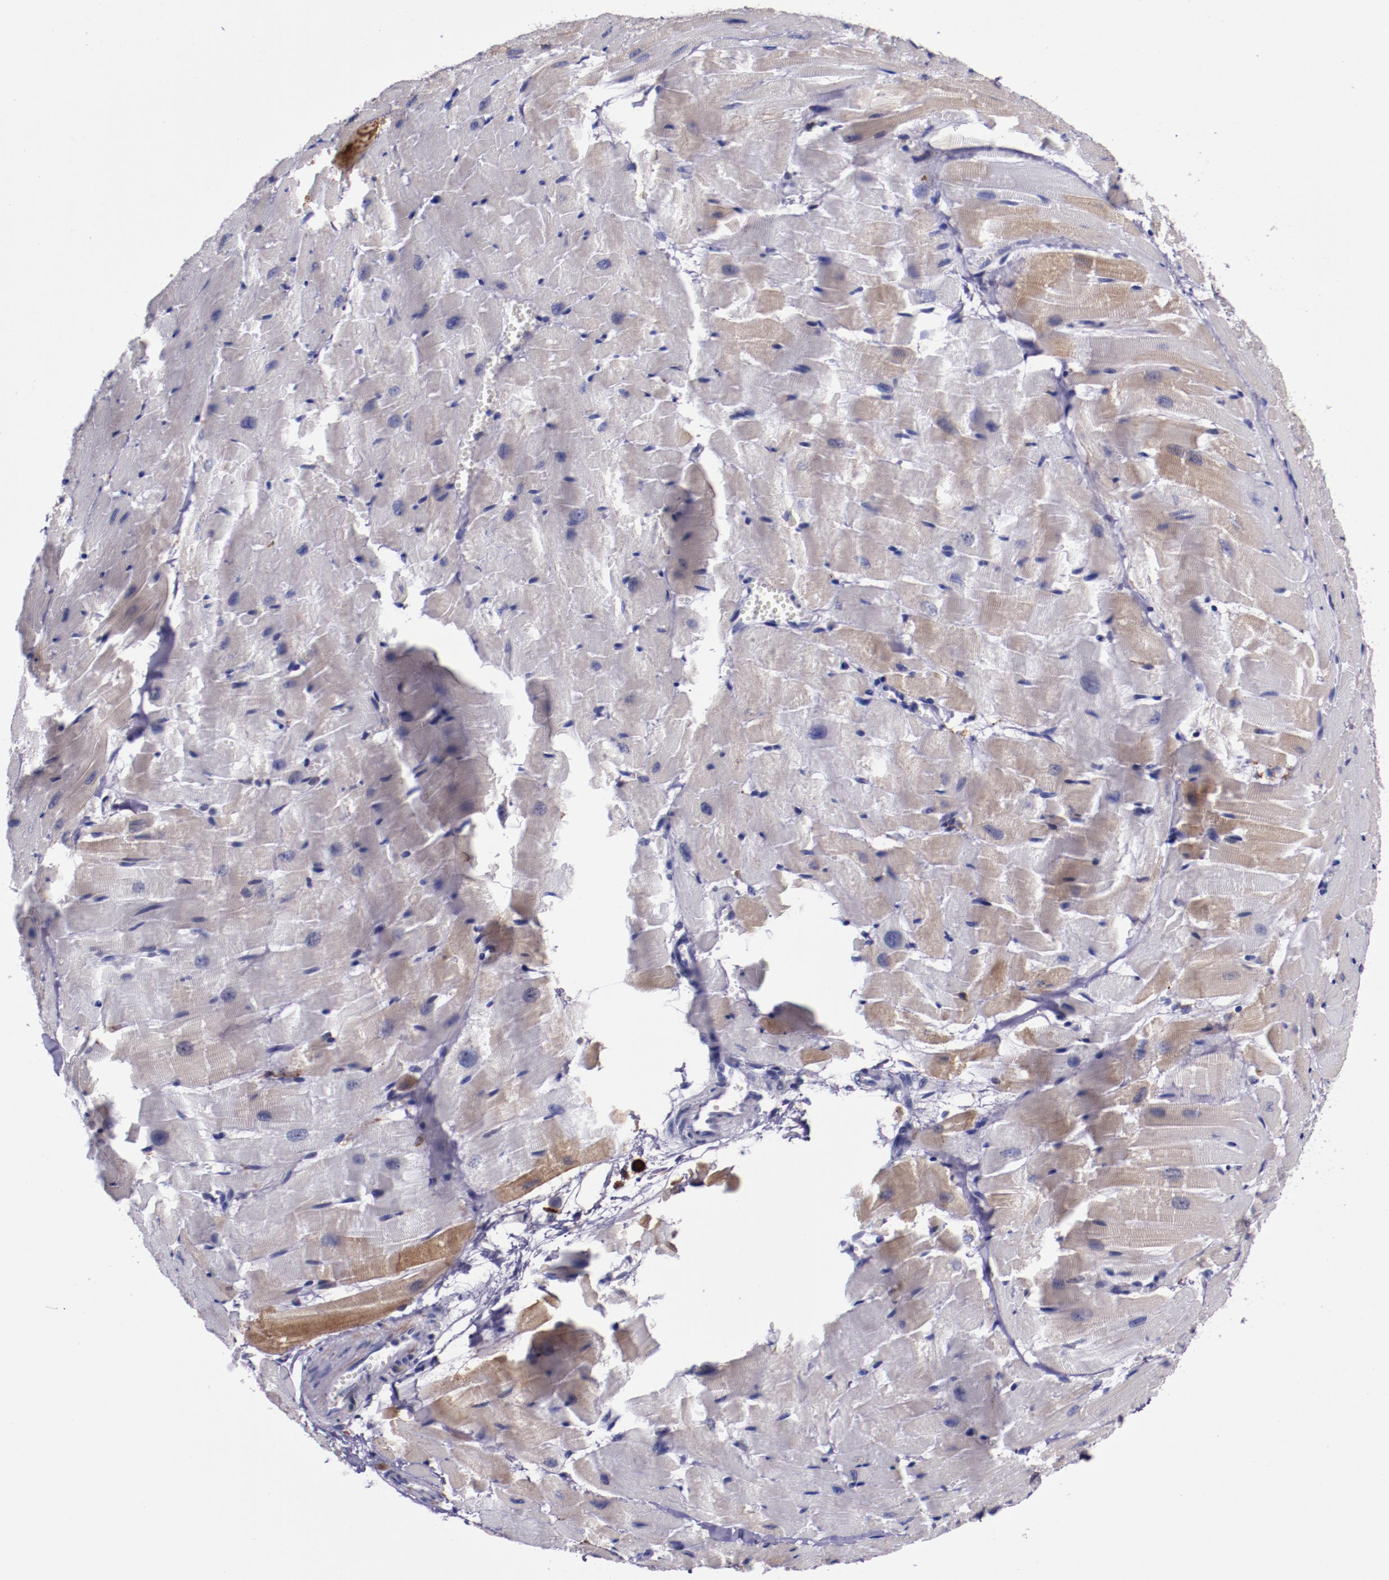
{"staining": {"intensity": "weak", "quantity": "25%-75%", "location": "cytoplasmic/membranous"}, "tissue": "heart muscle", "cell_type": "Cardiomyocytes", "image_type": "normal", "snomed": [{"axis": "morphology", "description": "Normal tissue, NOS"}, {"axis": "topography", "description": "Heart"}], "caption": "This histopathology image displays immunohistochemistry (IHC) staining of benign human heart muscle, with low weak cytoplasmic/membranous staining in about 25%-75% of cardiomyocytes.", "gene": "APOH", "patient": {"sex": "female", "age": 19}}